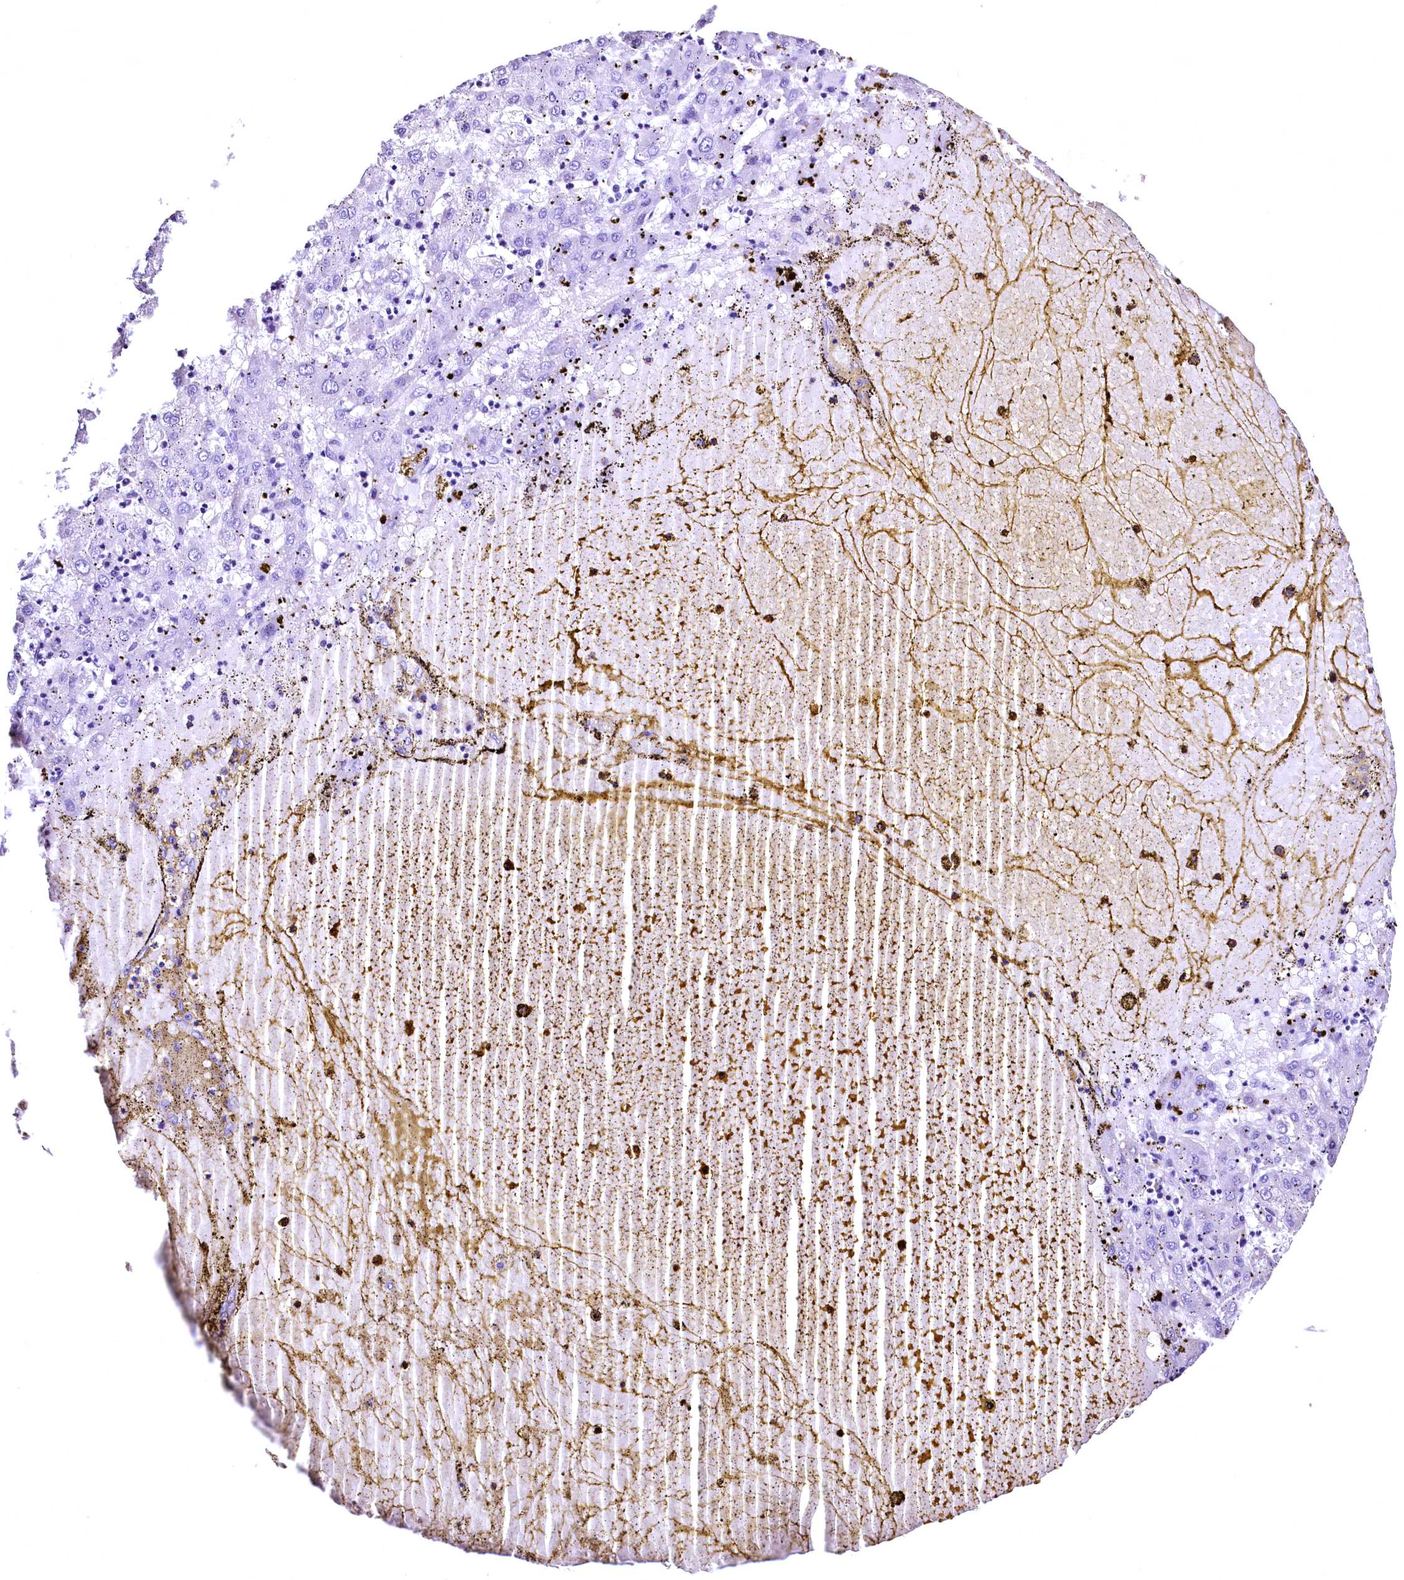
{"staining": {"intensity": "negative", "quantity": "none", "location": "none"}, "tissue": "liver cancer", "cell_type": "Tumor cells", "image_type": "cancer", "snomed": [{"axis": "morphology", "description": "Carcinoma, Hepatocellular, NOS"}, {"axis": "topography", "description": "Liver"}], "caption": "Immunohistochemistry photomicrograph of liver cancer (hepatocellular carcinoma) stained for a protein (brown), which demonstrates no staining in tumor cells. Brightfield microscopy of immunohistochemistry (IHC) stained with DAB (3,3'-diaminobenzidine) (brown) and hematoxylin (blue), captured at high magnification.", "gene": "LRSAM1", "patient": {"sex": "male", "age": 72}}